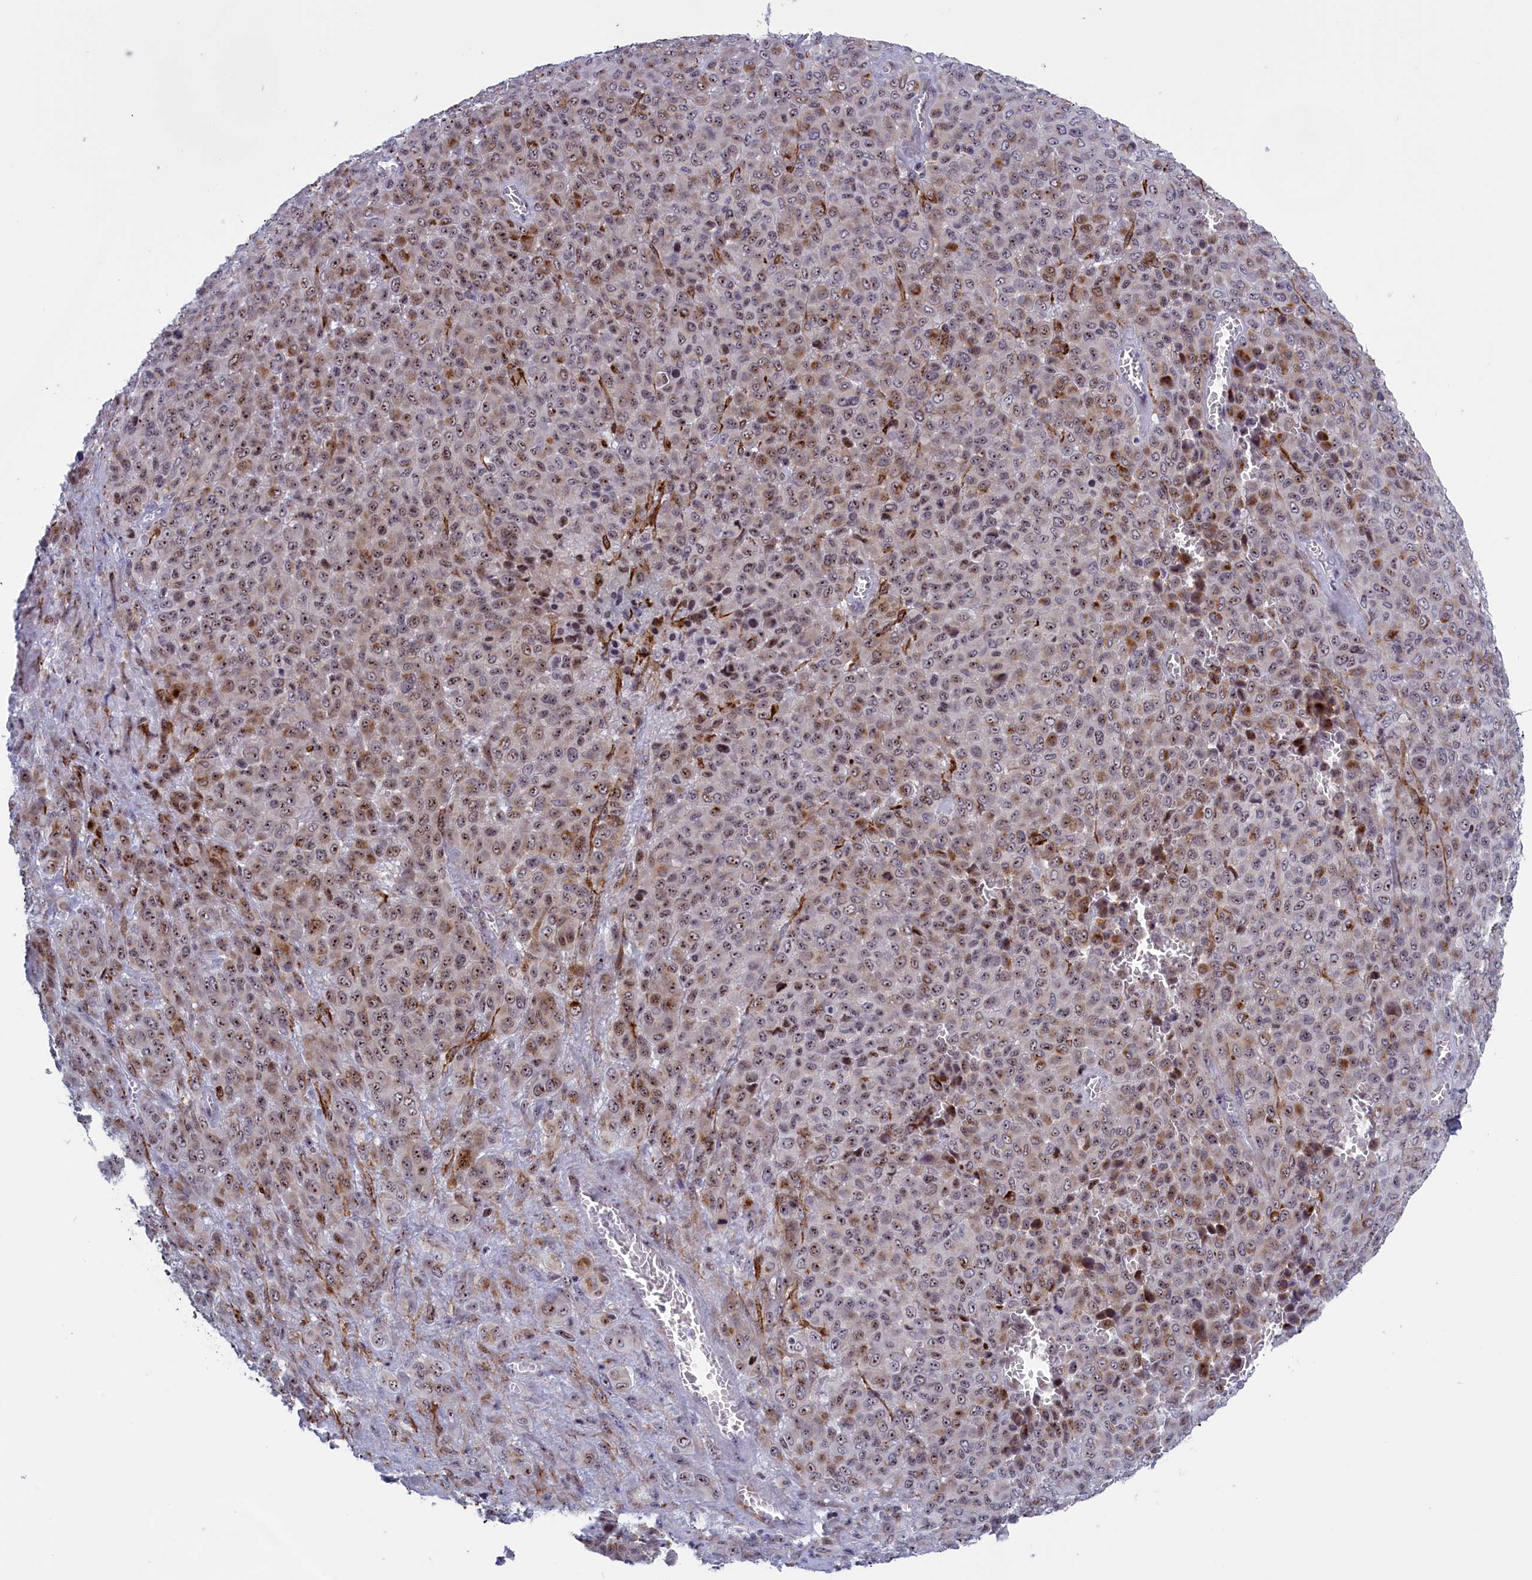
{"staining": {"intensity": "moderate", "quantity": ">75%", "location": "nuclear"}, "tissue": "melanoma", "cell_type": "Tumor cells", "image_type": "cancer", "snomed": [{"axis": "morphology", "description": "Malignant melanoma, Metastatic site"}, {"axis": "topography", "description": "Skin"}], "caption": "There is medium levels of moderate nuclear staining in tumor cells of malignant melanoma (metastatic site), as demonstrated by immunohistochemical staining (brown color).", "gene": "PPAN", "patient": {"sex": "female", "age": 81}}